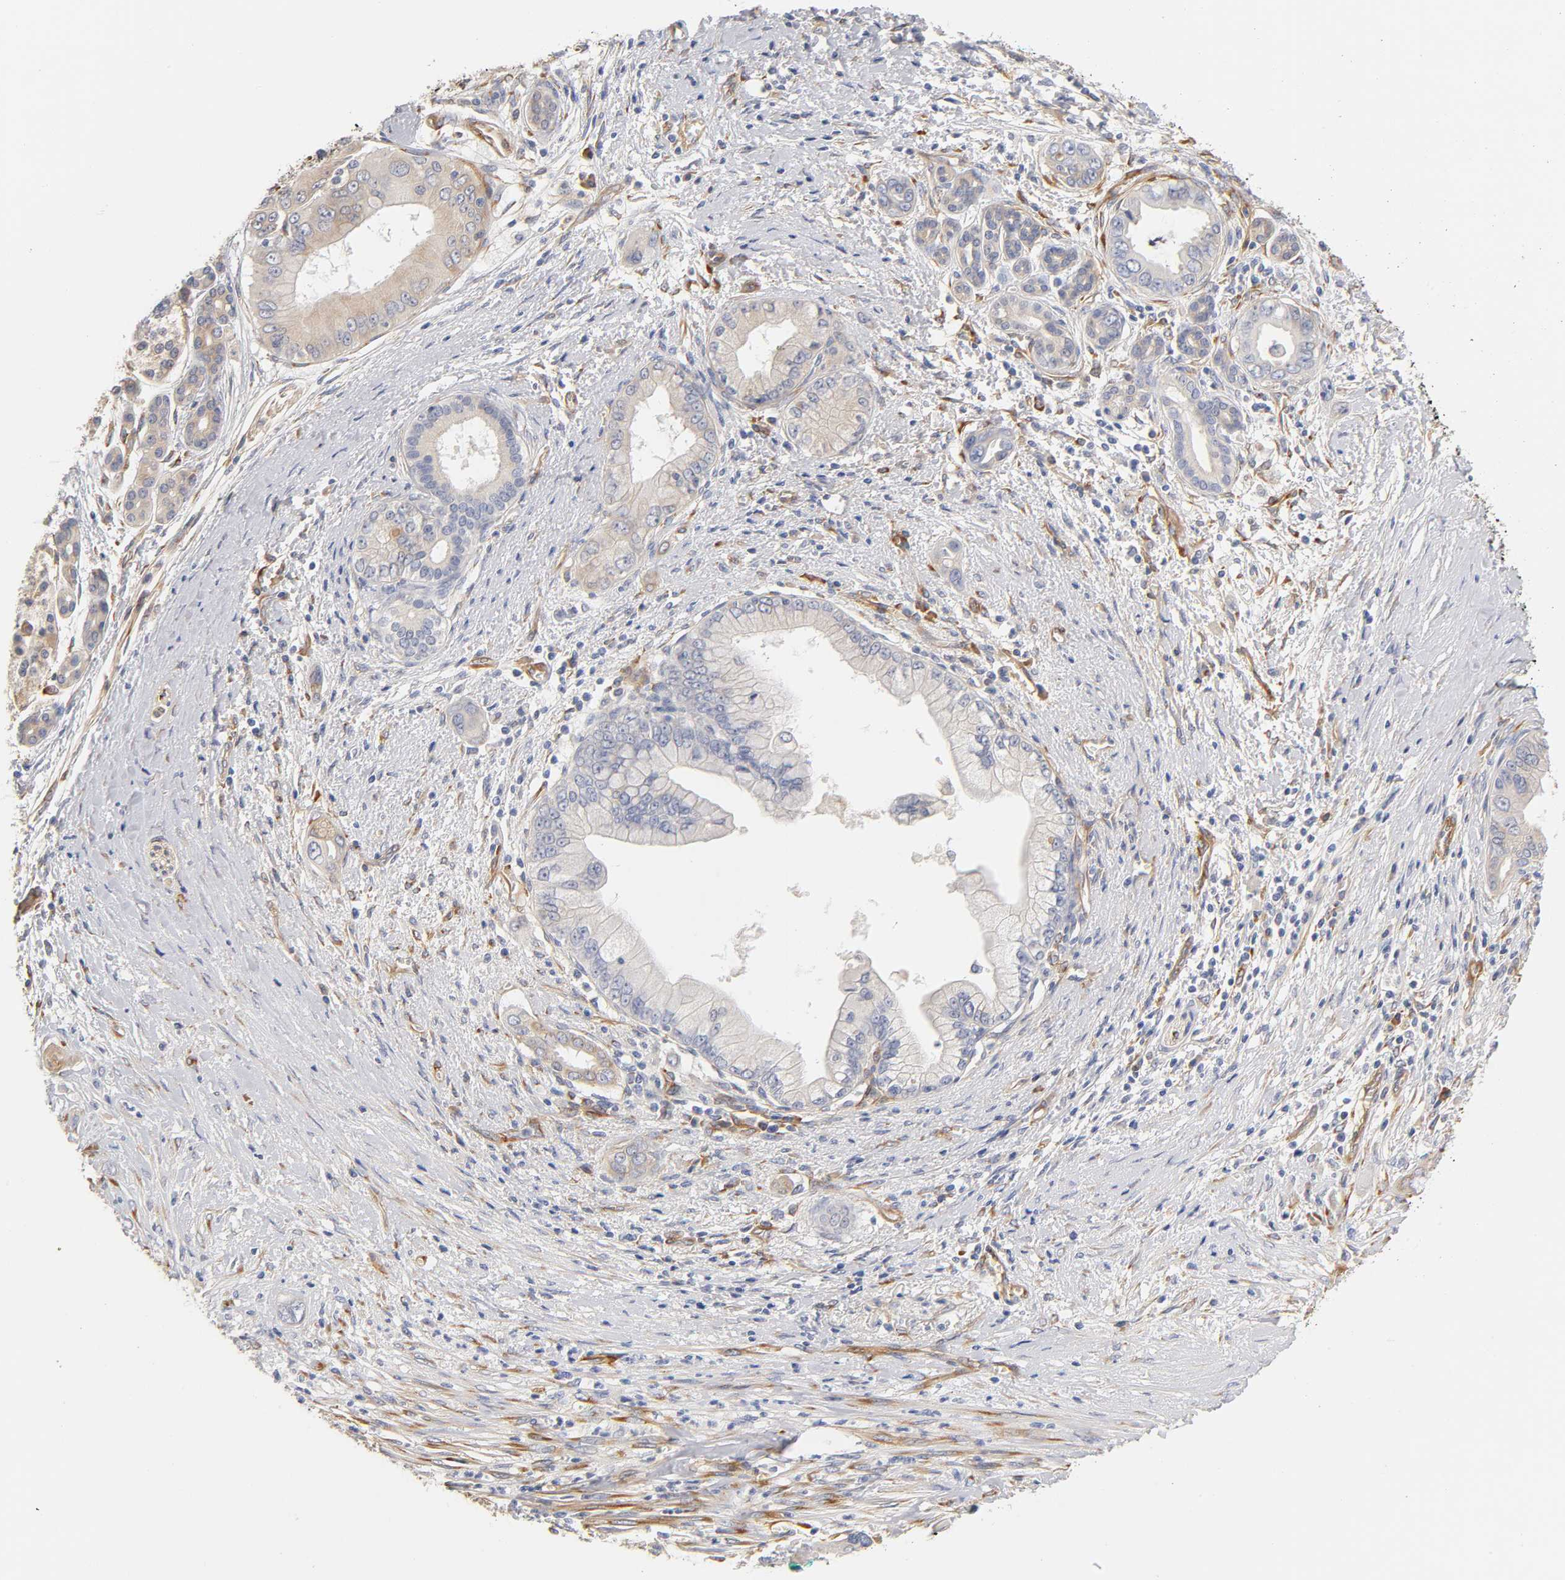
{"staining": {"intensity": "negative", "quantity": "none", "location": "none"}, "tissue": "pancreatic cancer", "cell_type": "Tumor cells", "image_type": "cancer", "snomed": [{"axis": "morphology", "description": "Adenocarcinoma, NOS"}, {"axis": "topography", "description": "Pancreas"}], "caption": "There is no significant staining in tumor cells of pancreatic cancer (adenocarcinoma).", "gene": "LAMB1", "patient": {"sex": "male", "age": 59}}